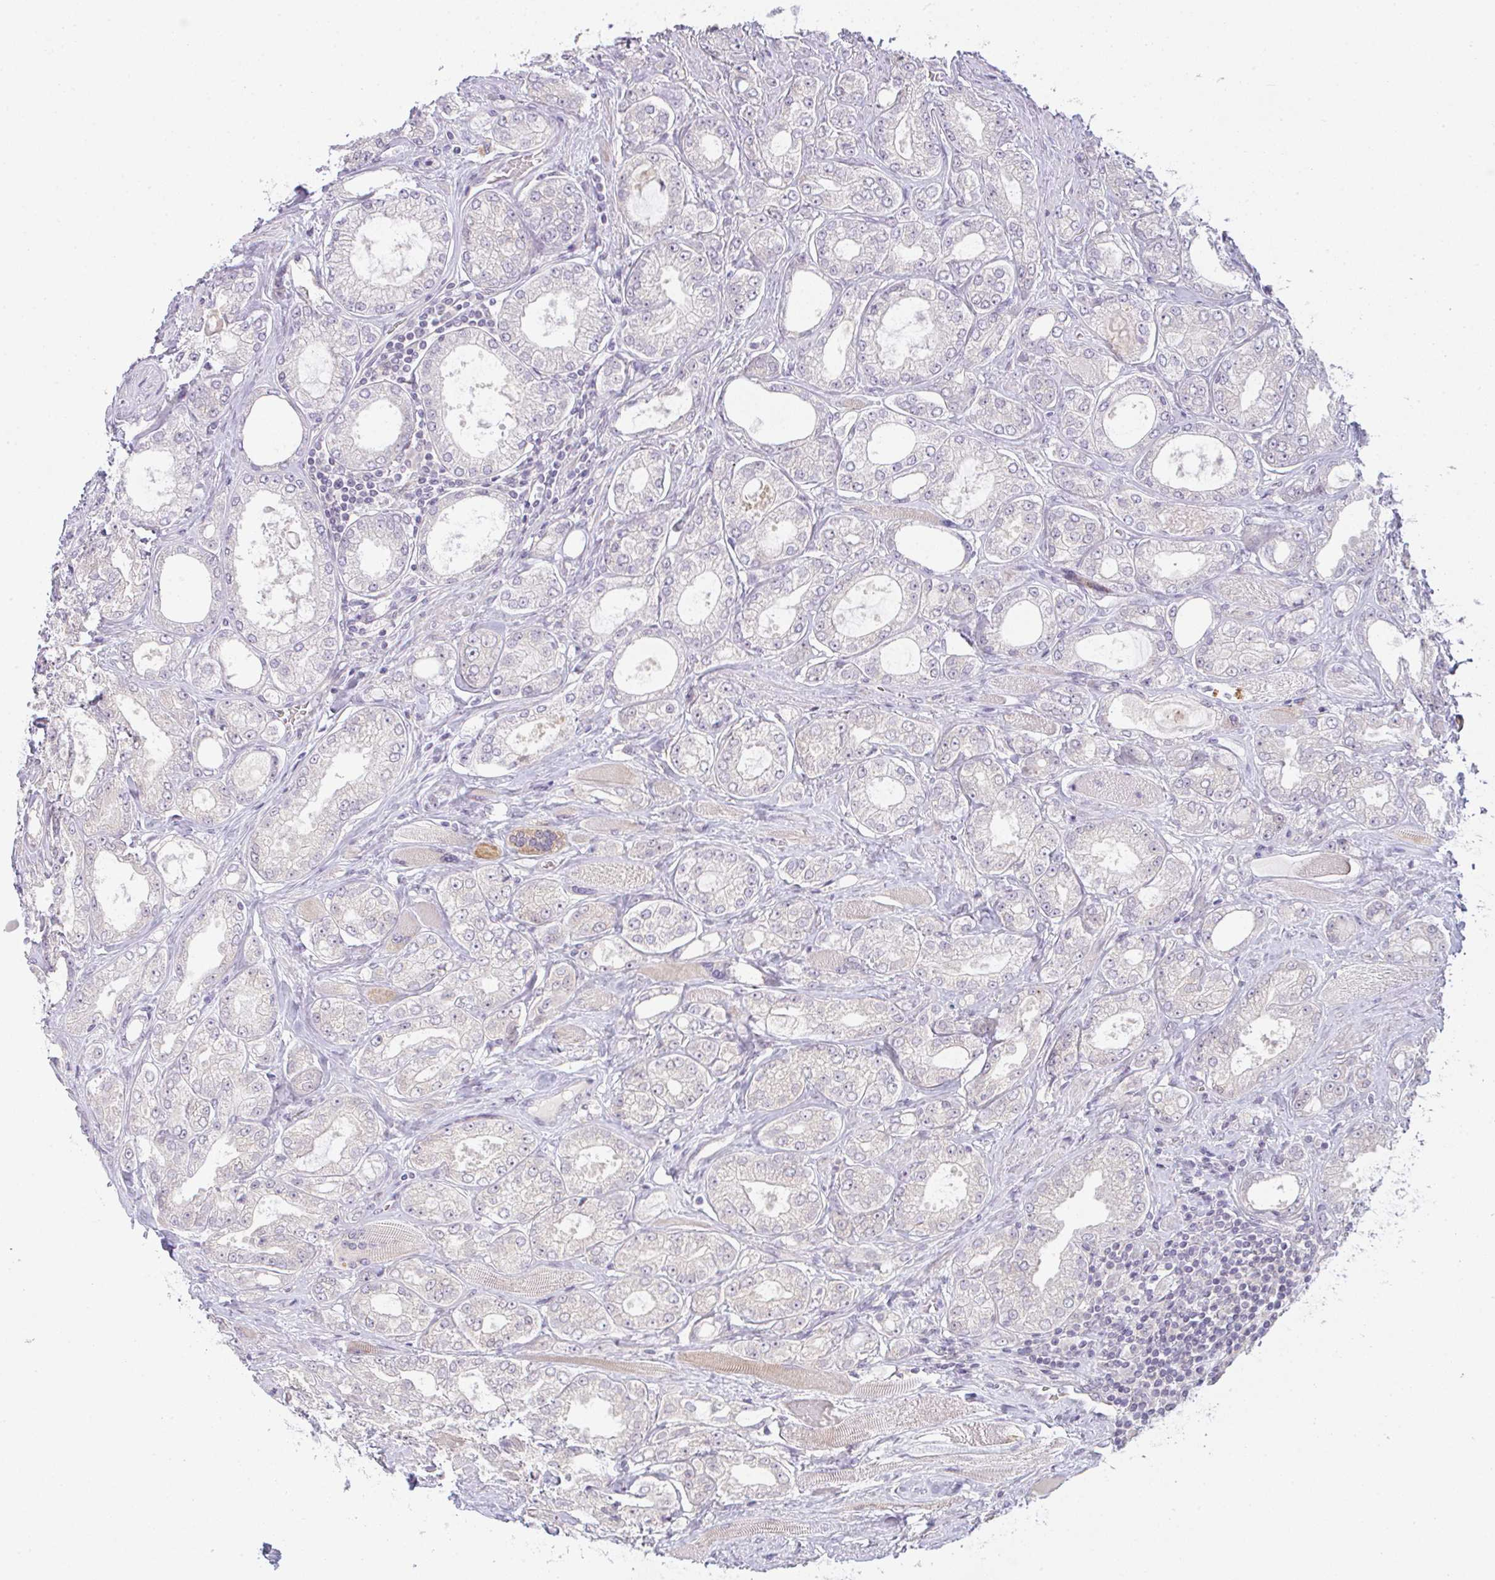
{"staining": {"intensity": "negative", "quantity": "none", "location": "none"}, "tissue": "prostate cancer", "cell_type": "Tumor cells", "image_type": "cancer", "snomed": [{"axis": "morphology", "description": "Adenocarcinoma, High grade"}, {"axis": "topography", "description": "Prostate"}], "caption": "DAB (3,3'-diaminobenzidine) immunohistochemical staining of human prostate cancer (adenocarcinoma (high-grade)) reveals no significant positivity in tumor cells. (DAB (3,3'-diaminobenzidine) IHC, high magnification).", "gene": "CSE1L", "patient": {"sex": "male", "age": 68}}